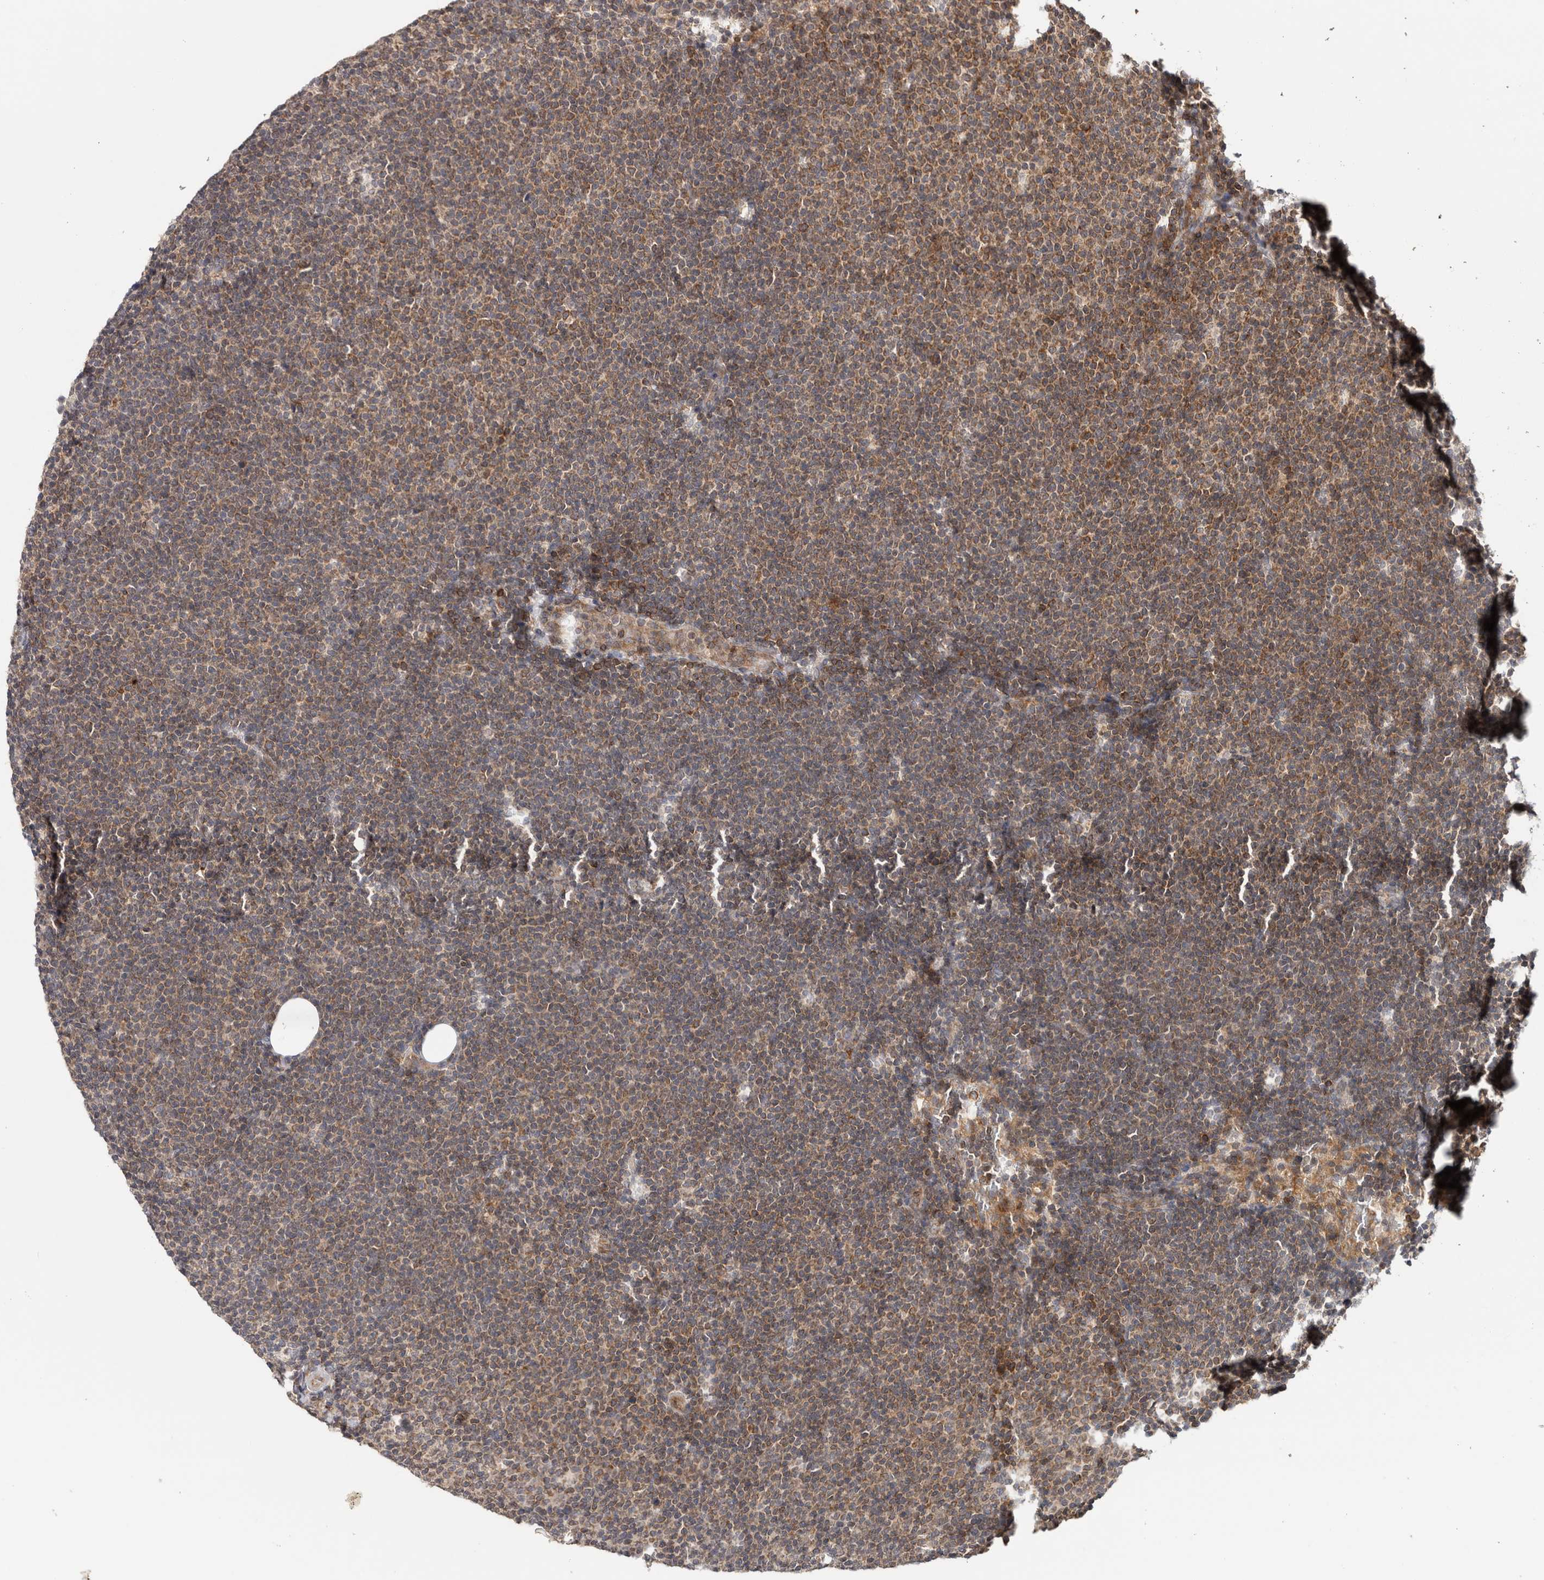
{"staining": {"intensity": "weak", "quantity": ">75%", "location": "cytoplasmic/membranous"}, "tissue": "lymphoma", "cell_type": "Tumor cells", "image_type": "cancer", "snomed": [{"axis": "morphology", "description": "Malignant lymphoma, non-Hodgkin's type, Low grade"}, {"axis": "topography", "description": "Lymph node"}], "caption": "IHC histopathology image of human malignant lymphoma, non-Hodgkin's type (low-grade) stained for a protein (brown), which exhibits low levels of weak cytoplasmic/membranous staining in about >75% of tumor cells.", "gene": "HMOX2", "patient": {"sex": "female", "age": 53}}